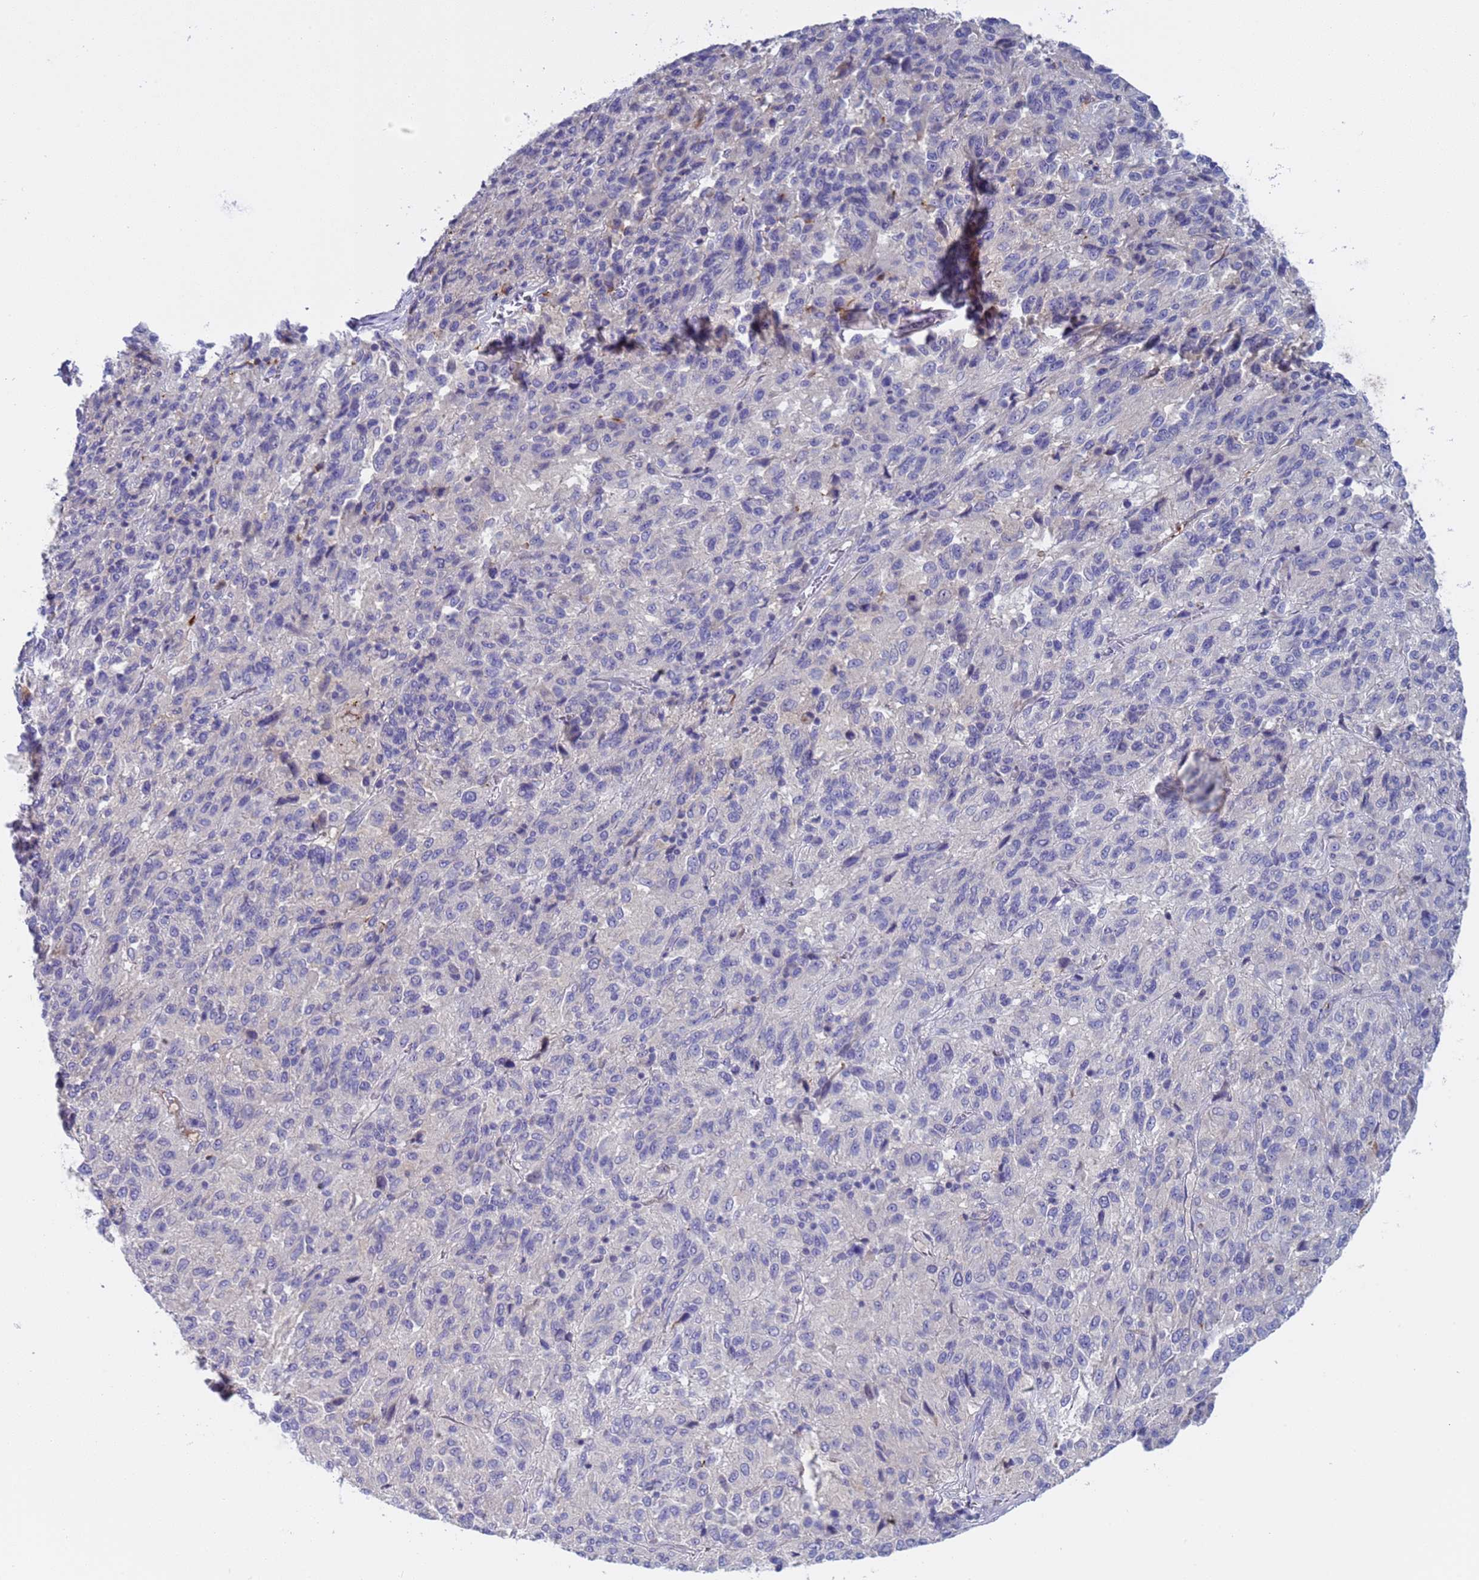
{"staining": {"intensity": "negative", "quantity": "none", "location": "none"}, "tissue": "melanoma", "cell_type": "Tumor cells", "image_type": "cancer", "snomed": [{"axis": "morphology", "description": "Malignant melanoma, Metastatic site"}, {"axis": "topography", "description": "Lung"}], "caption": "Image shows no significant protein expression in tumor cells of malignant melanoma (metastatic site).", "gene": "C4orf46", "patient": {"sex": "male", "age": 64}}